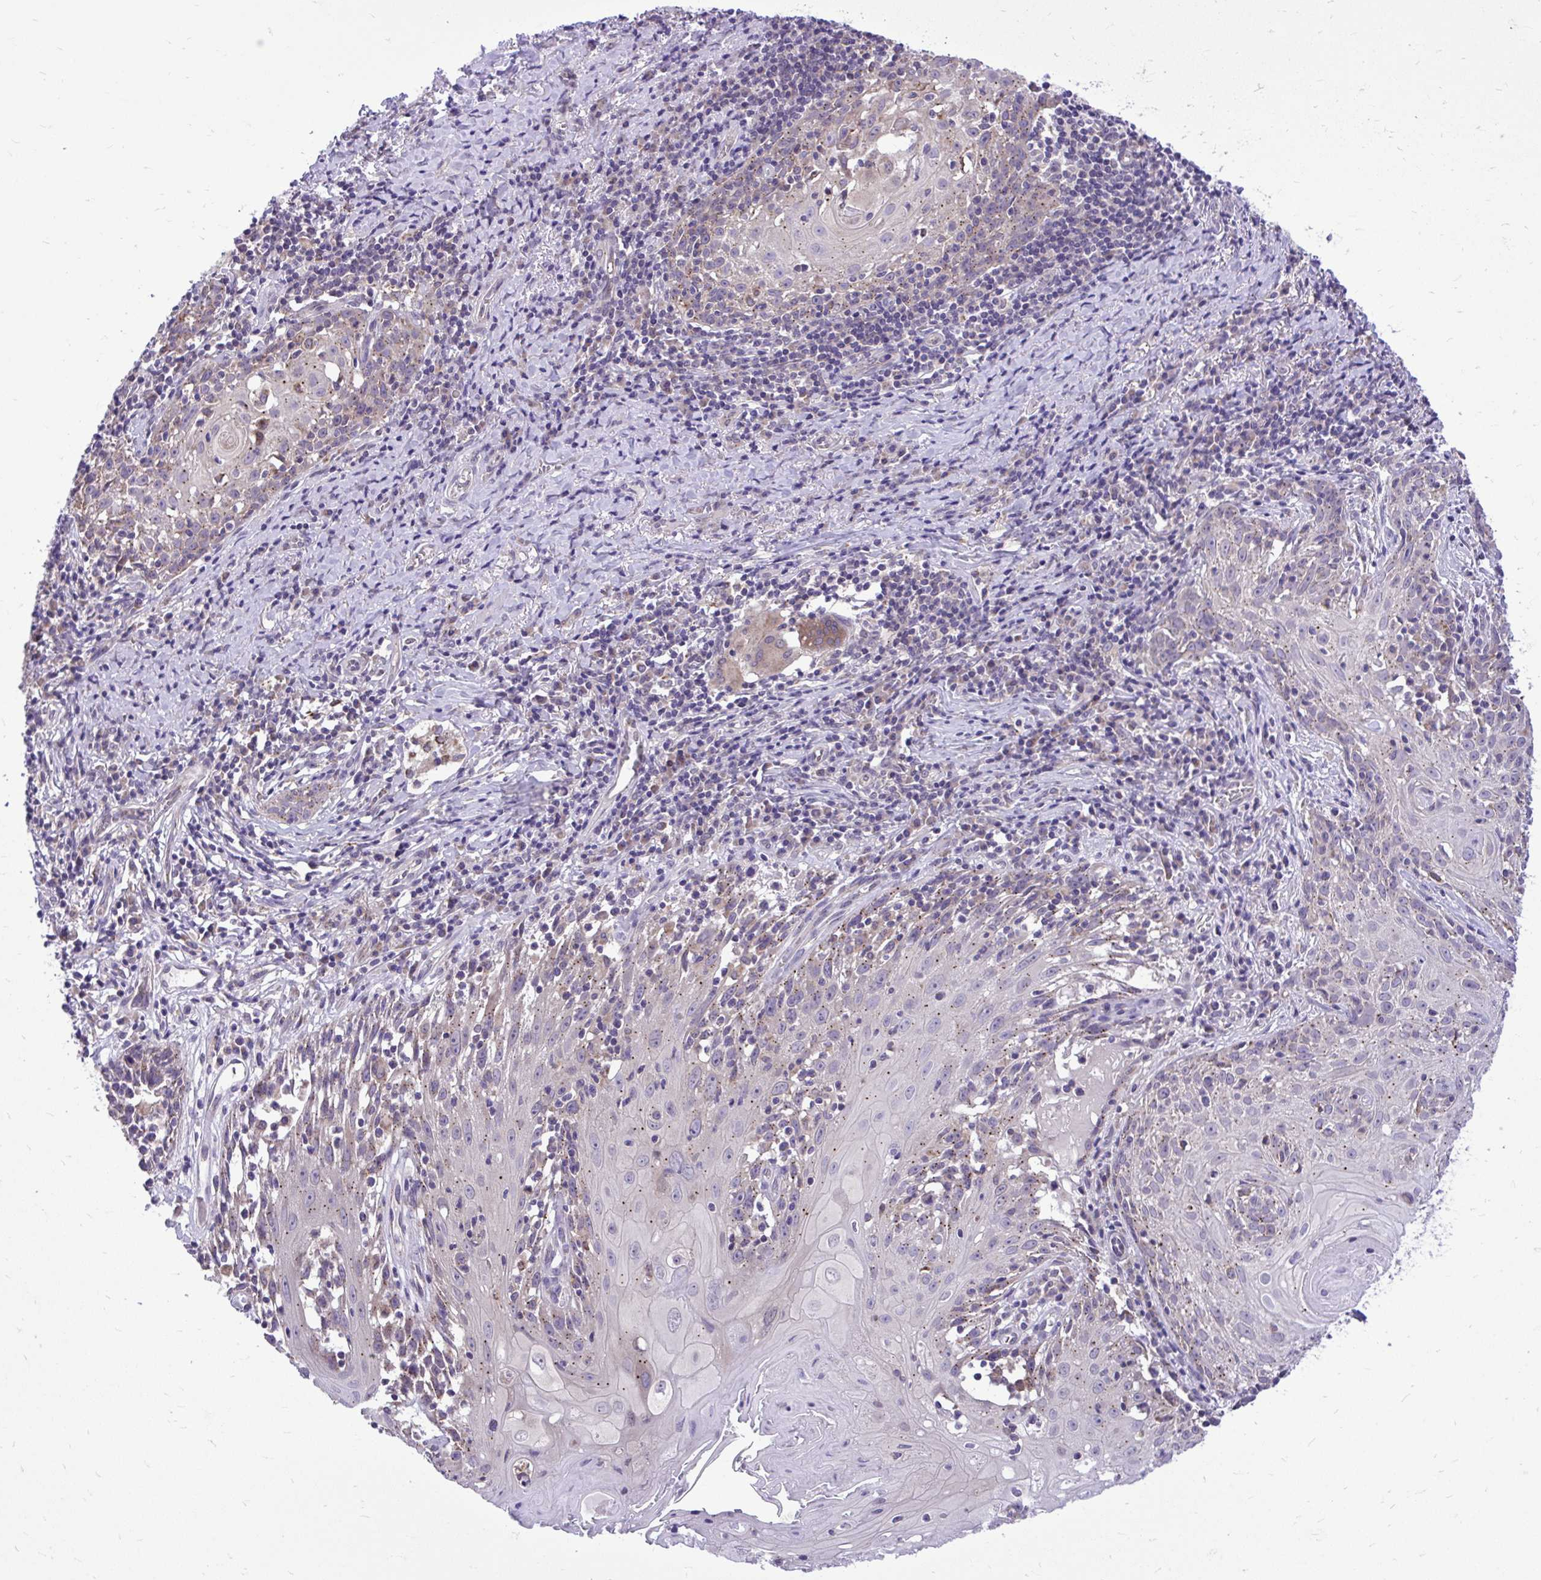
{"staining": {"intensity": "weak", "quantity": "25%-75%", "location": "cytoplasmic/membranous"}, "tissue": "skin cancer", "cell_type": "Tumor cells", "image_type": "cancer", "snomed": [{"axis": "morphology", "description": "Squamous cell carcinoma, NOS"}, {"axis": "topography", "description": "Skin"}, {"axis": "topography", "description": "Vulva"}], "caption": "A brown stain labels weak cytoplasmic/membranous staining of a protein in human skin cancer (squamous cell carcinoma) tumor cells. (Brightfield microscopy of DAB IHC at high magnification).", "gene": "CEACAM18", "patient": {"sex": "female", "age": 76}}